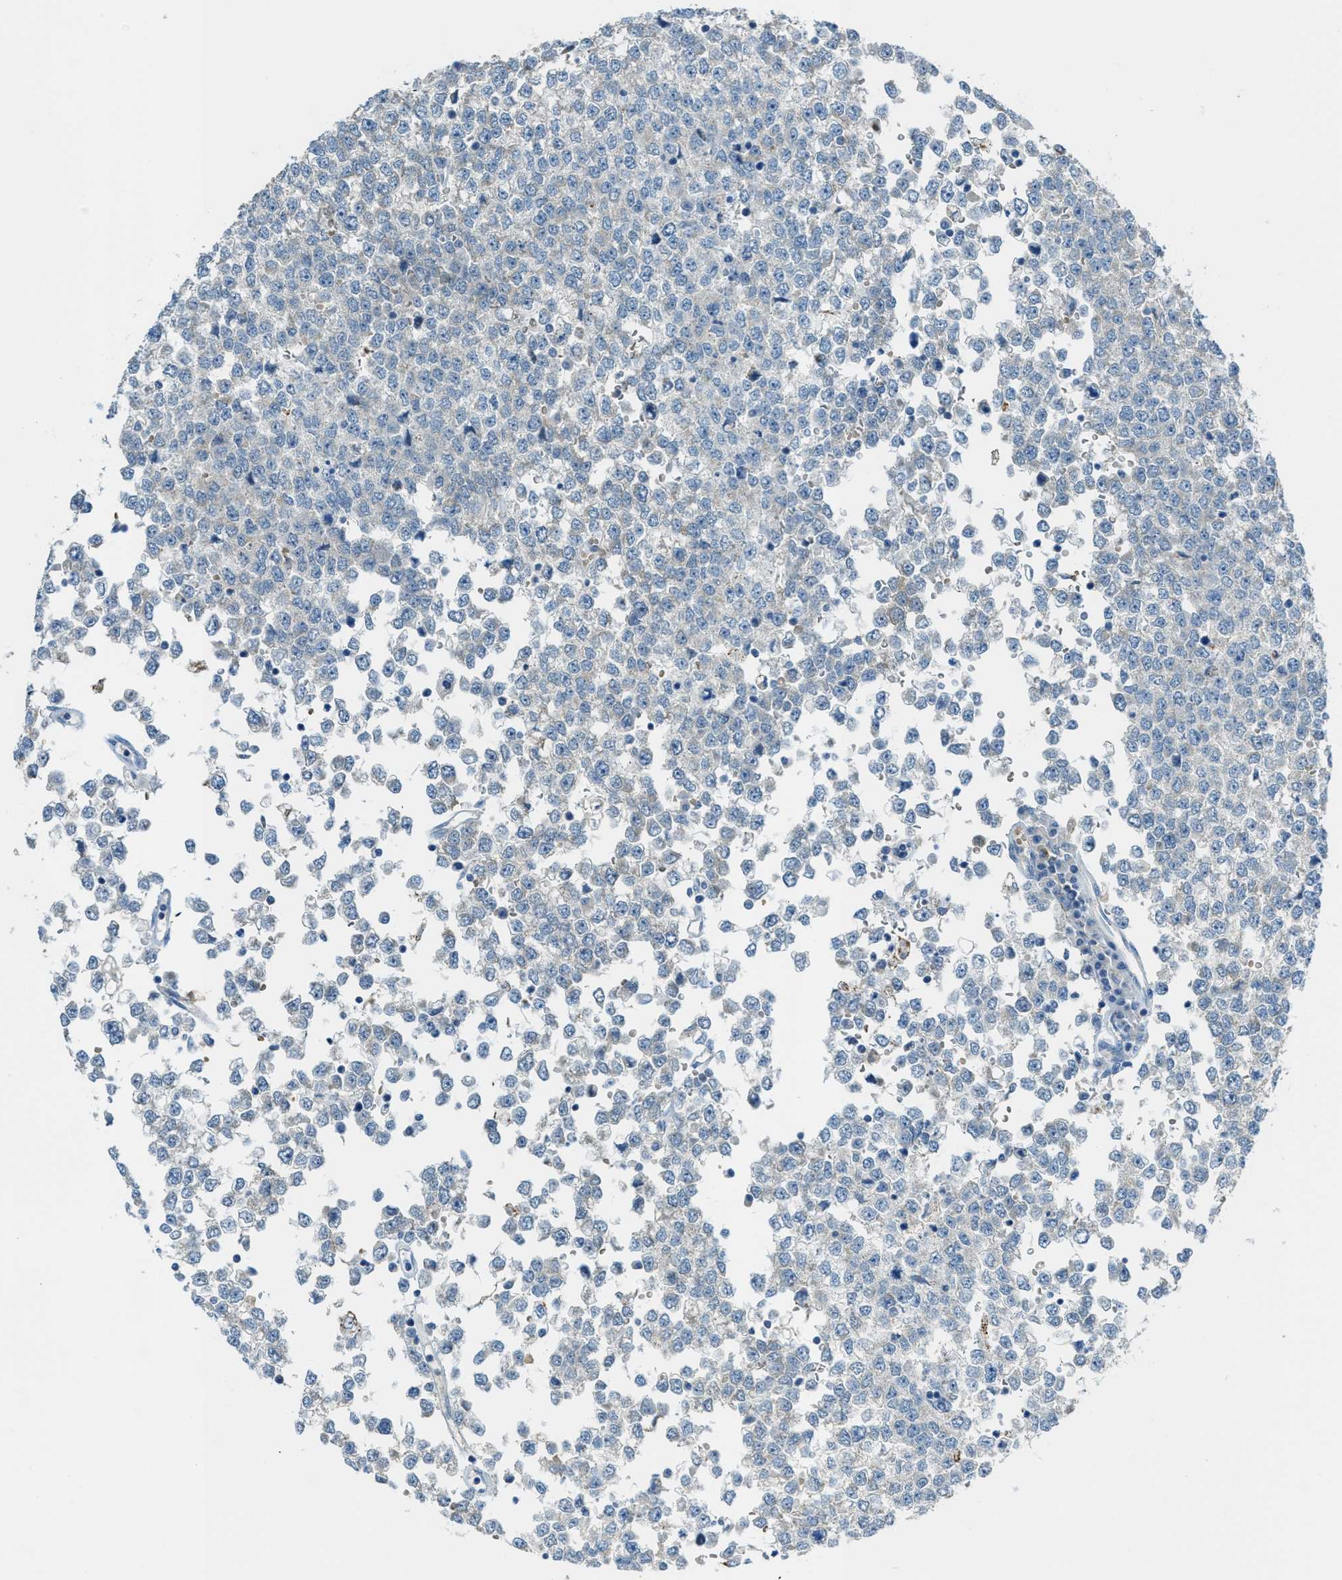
{"staining": {"intensity": "weak", "quantity": "<25%", "location": "cytoplasmic/membranous"}, "tissue": "testis cancer", "cell_type": "Tumor cells", "image_type": "cancer", "snomed": [{"axis": "morphology", "description": "Seminoma, NOS"}, {"axis": "topography", "description": "Testis"}], "caption": "Tumor cells show no significant protein staining in testis cancer.", "gene": "CDON", "patient": {"sex": "male", "age": 65}}